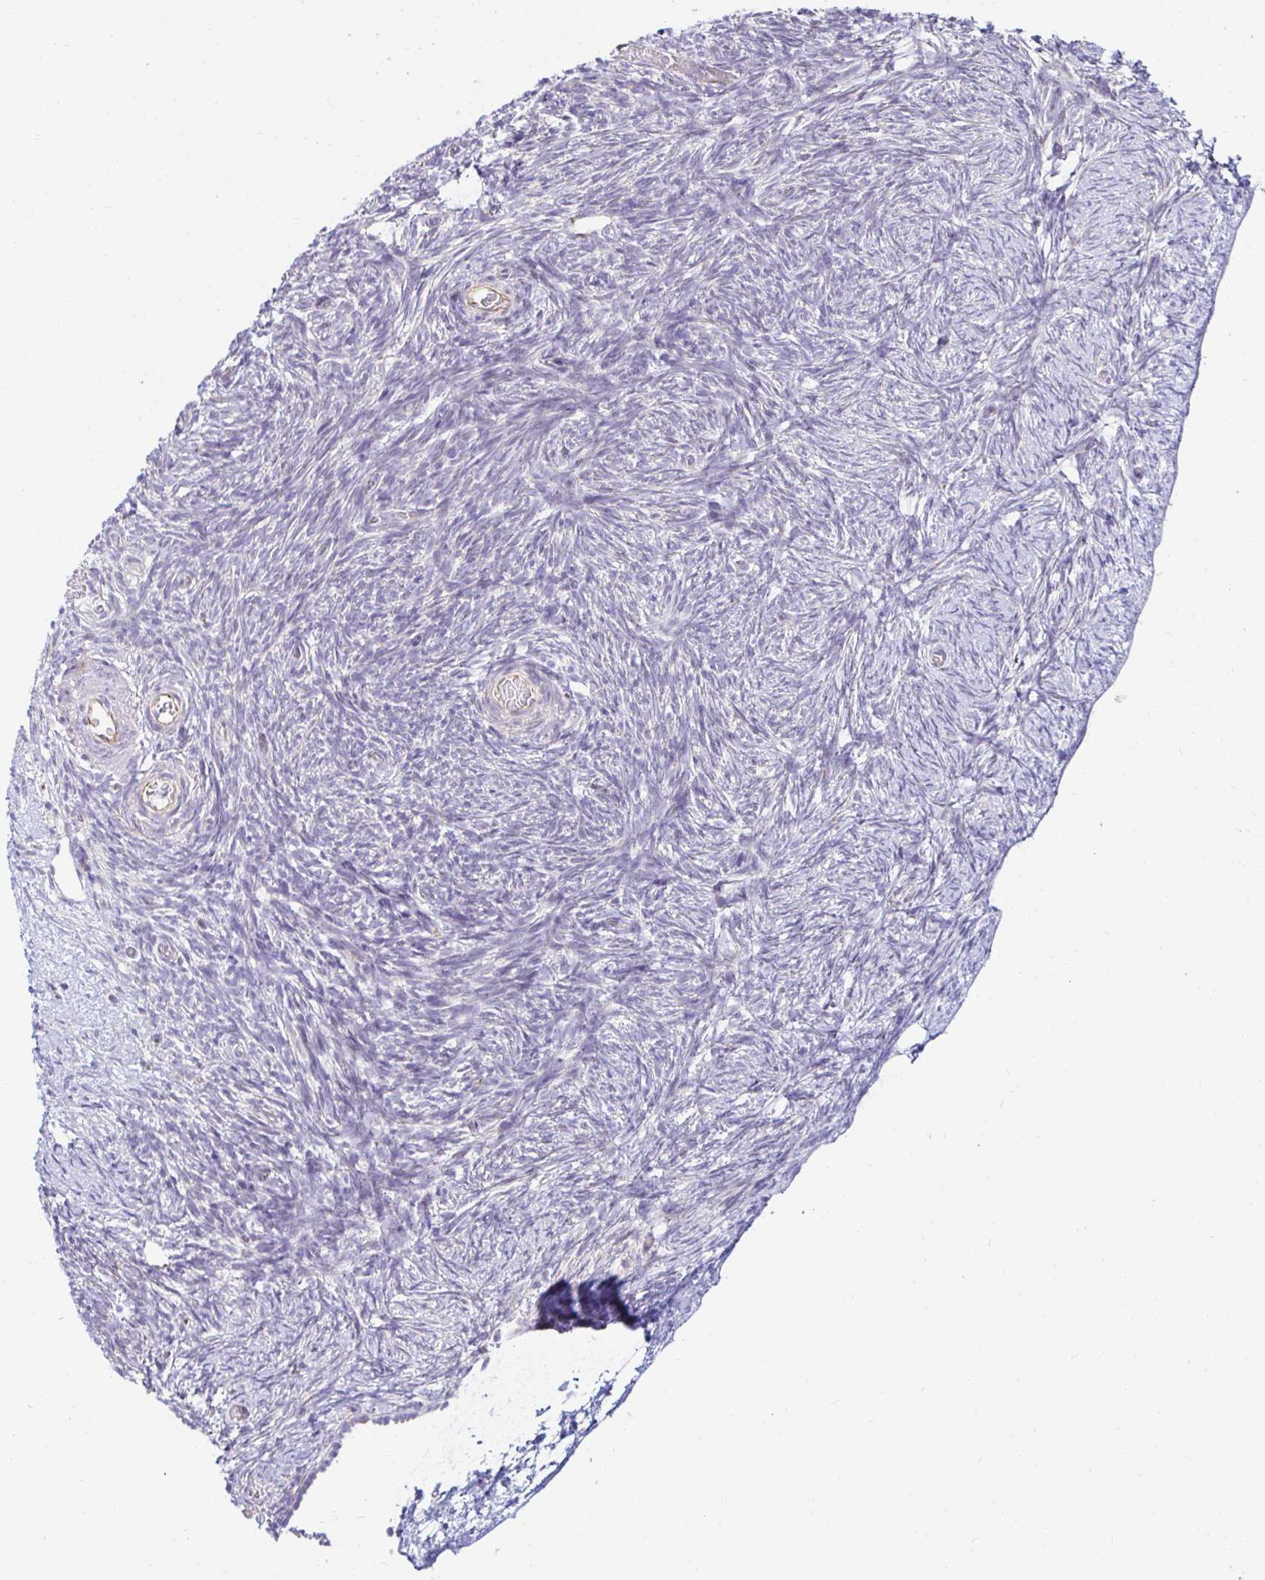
{"staining": {"intensity": "negative", "quantity": "none", "location": "none"}, "tissue": "ovary", "cell_type": "Ovarian stroma cells", "image_type": "normal", "snomed": [{"axis": "morphology", "description": "Normal tissue, NOS"}, {"axis": "topography", "description": "Ovary"}], "caption": "This is a histopathology image of immunohistochemistry (IHC) staining of normal ovary, which shows no expression in ovarian stroma cells.", "gene": "CAPSL", "patient": {"sex": "female", "age": 39}}